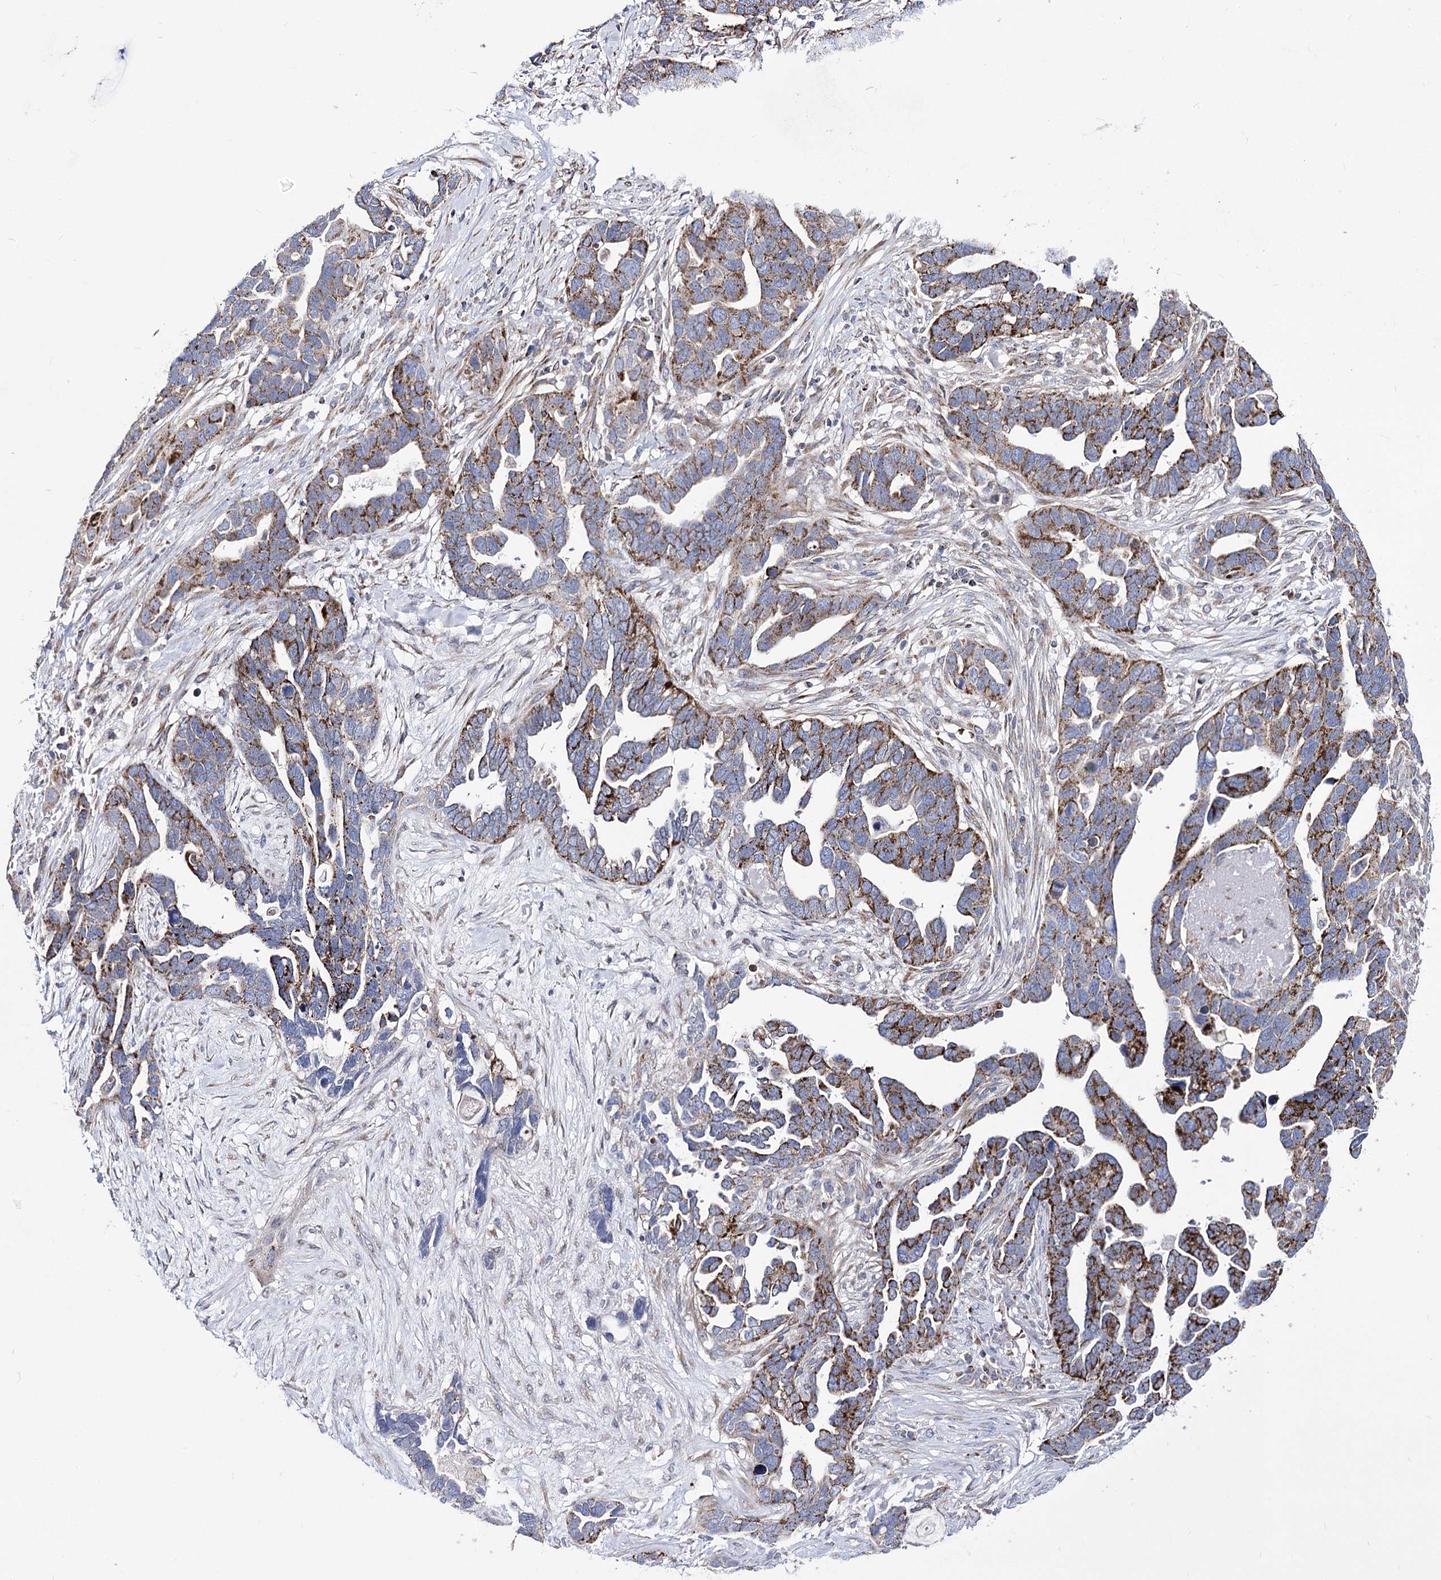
{"staining": {"intensity": "strong", "quantity": ">75%", "location": "cytoplasmic/membranous"}, "tissue": "ovarian cancer", "cell_type": "Tumor cells", "image_type": "cancer", "snomed": [{"axis": "morphology", "description": "Cystadenocarcinoma, serous, NOS"}, {"axis": "topography", "description": "Ovary"}], "caption": "Ovarian serous cystadenocarcinoma stained with IHC shows strong cytoplasmic/membranous positivity in approximately >75% of tumor cells.", "gene": "OSBPL5", "patient": {"sex": "female", "age": 54}}